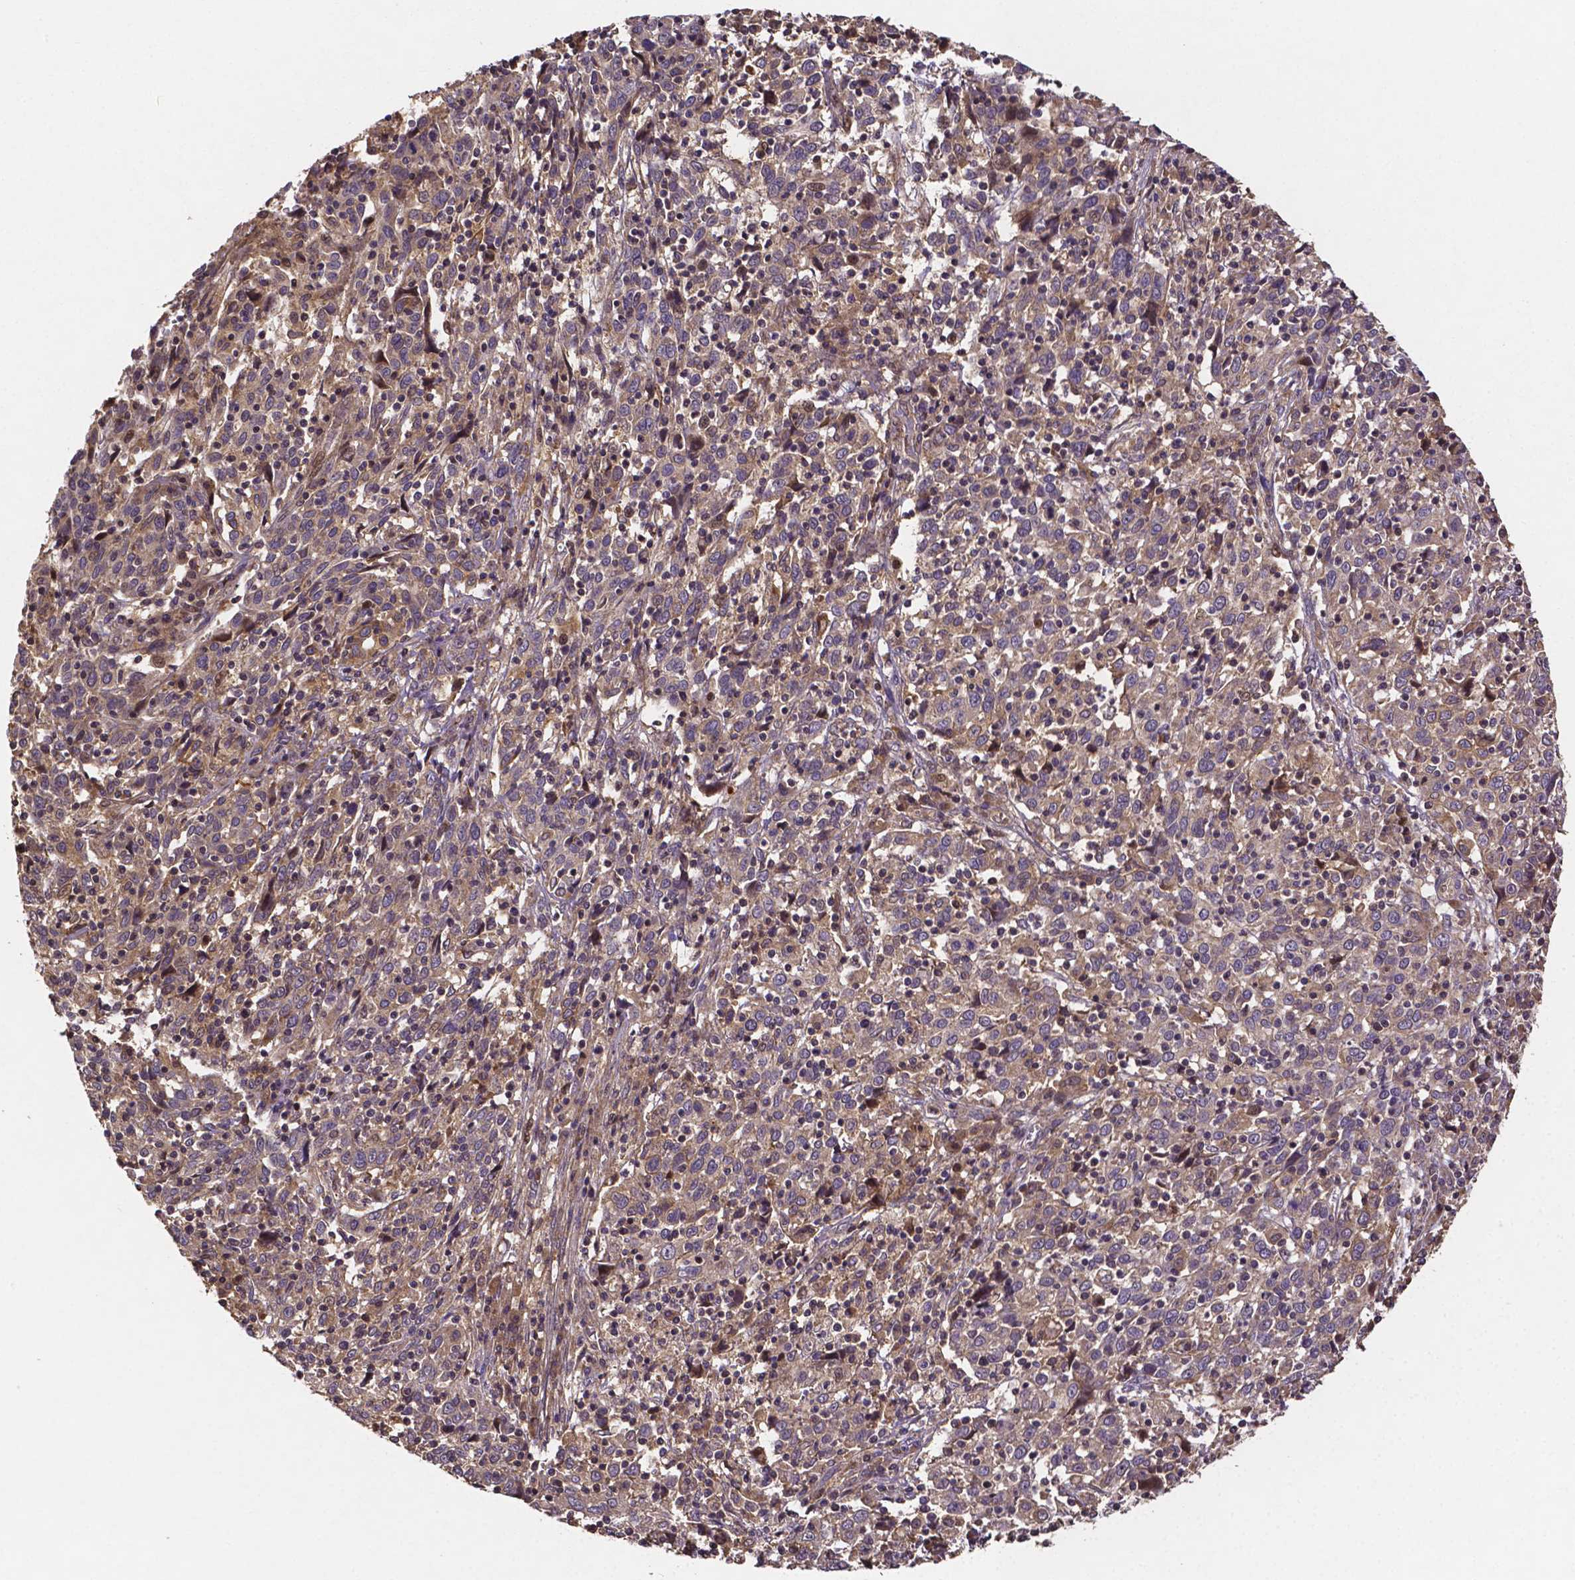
{"staining": {"intensity": "weak", "quantity": "<25%", "location": "cytoplasmic/membranous"}, "tissue": "cervical cancer", "cell_type": "Tumor cells", "image_type": "cancer", "snomed": [{"axis": "morphology", "description": "Squamous cell carcinoma, NOS"}, {"axis": "topography", "description": "Cervix"}], "caption": "The image reveals no staining of tumor cells in cervical cancer (squamous cell carcinoma).", "gene": "RNF123", "patient": {"sex": "female", "age": 46}}